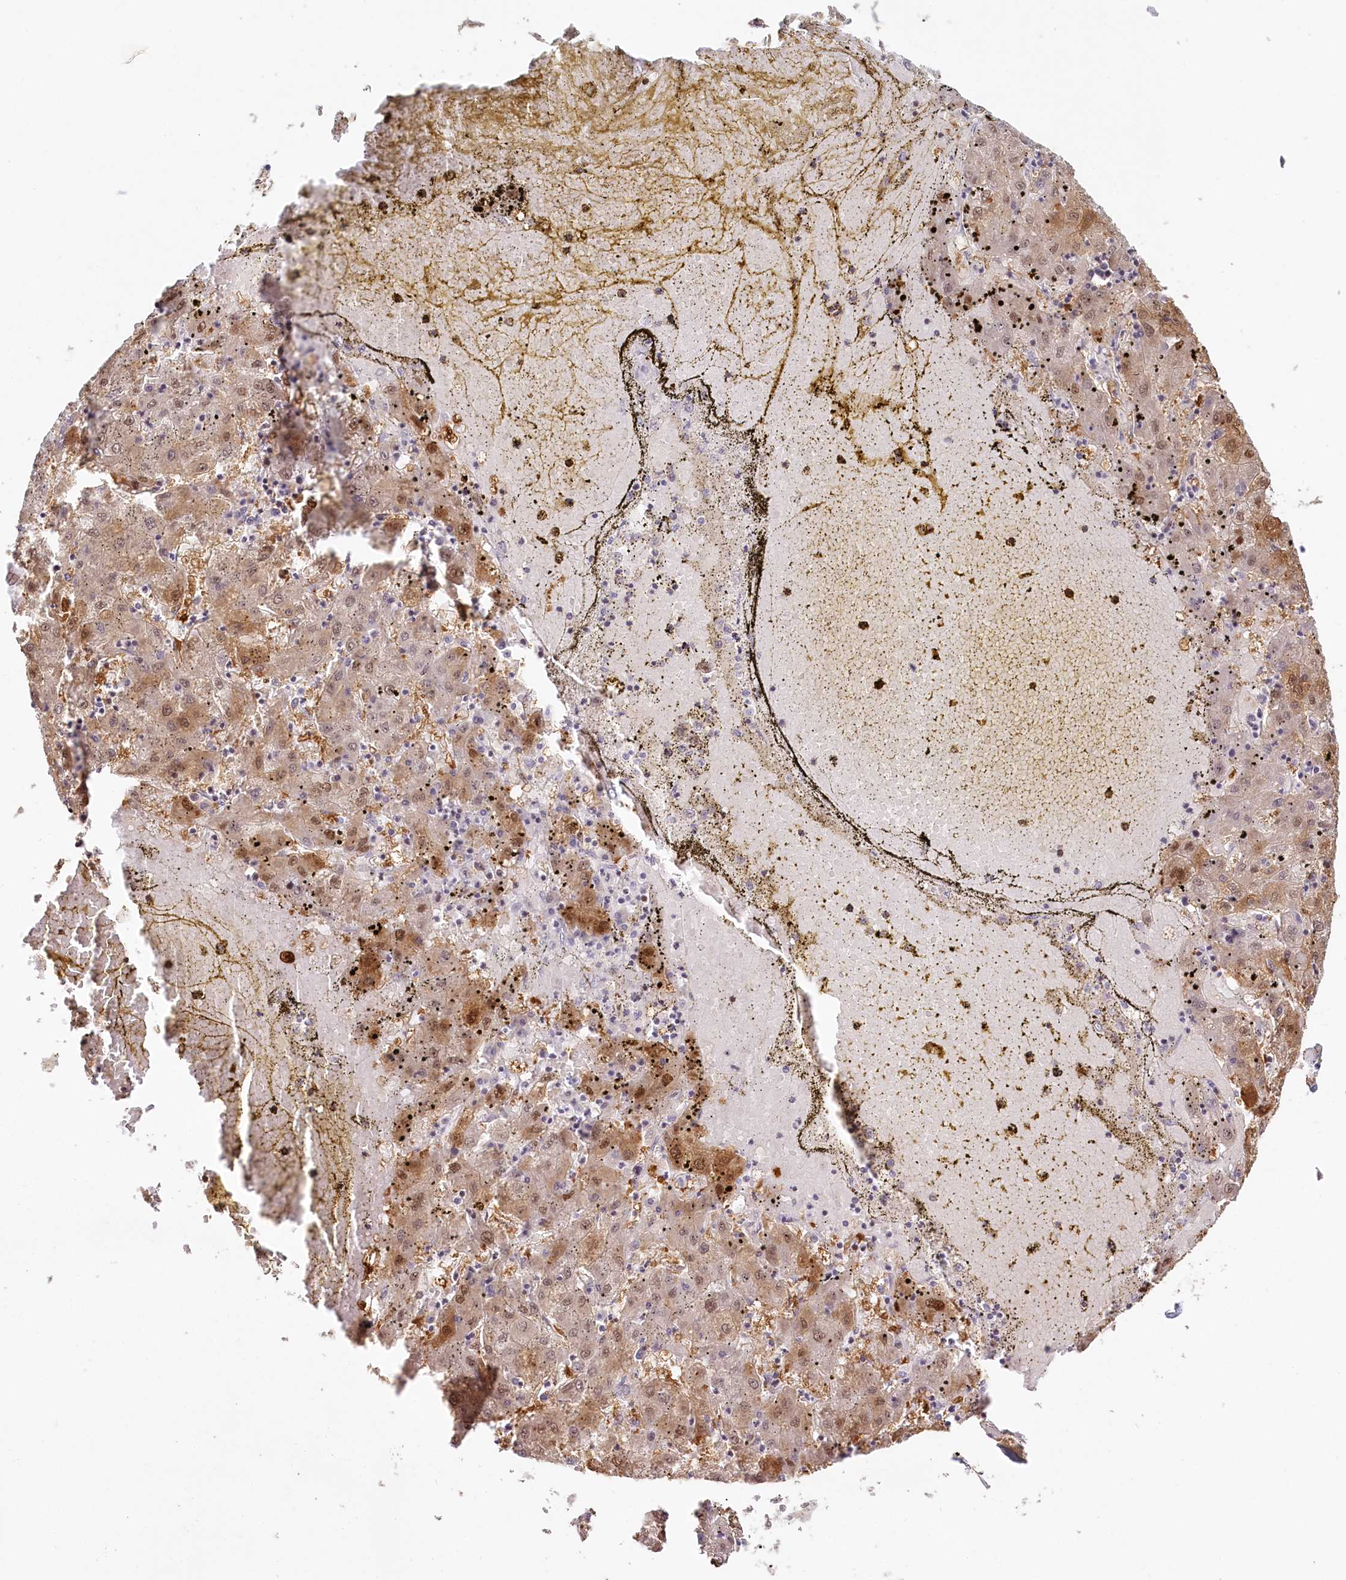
{"staining": {"intensity": "weak", "quantity": ">75%", "location": "cytoplasmic/membranous,nuclear"}, "tissue": "liver cancer", "cell_type": "Tumor cells", "image_type": "cancer", "snomed": [{"axis": "morphology", "description": "Carcinoma, Hepatocellular, NOS"}, {"axis": "topography", "description": "Liver"}], "caption": "The immunohistochemical stain labels weak cytoplasmic/membranous and nuclear positivity in tumor cells of liver cancer (hepatocellular carcinoma) tissue.", "gene": "HPD", "patient": {"sex": "male", "age": 72}}